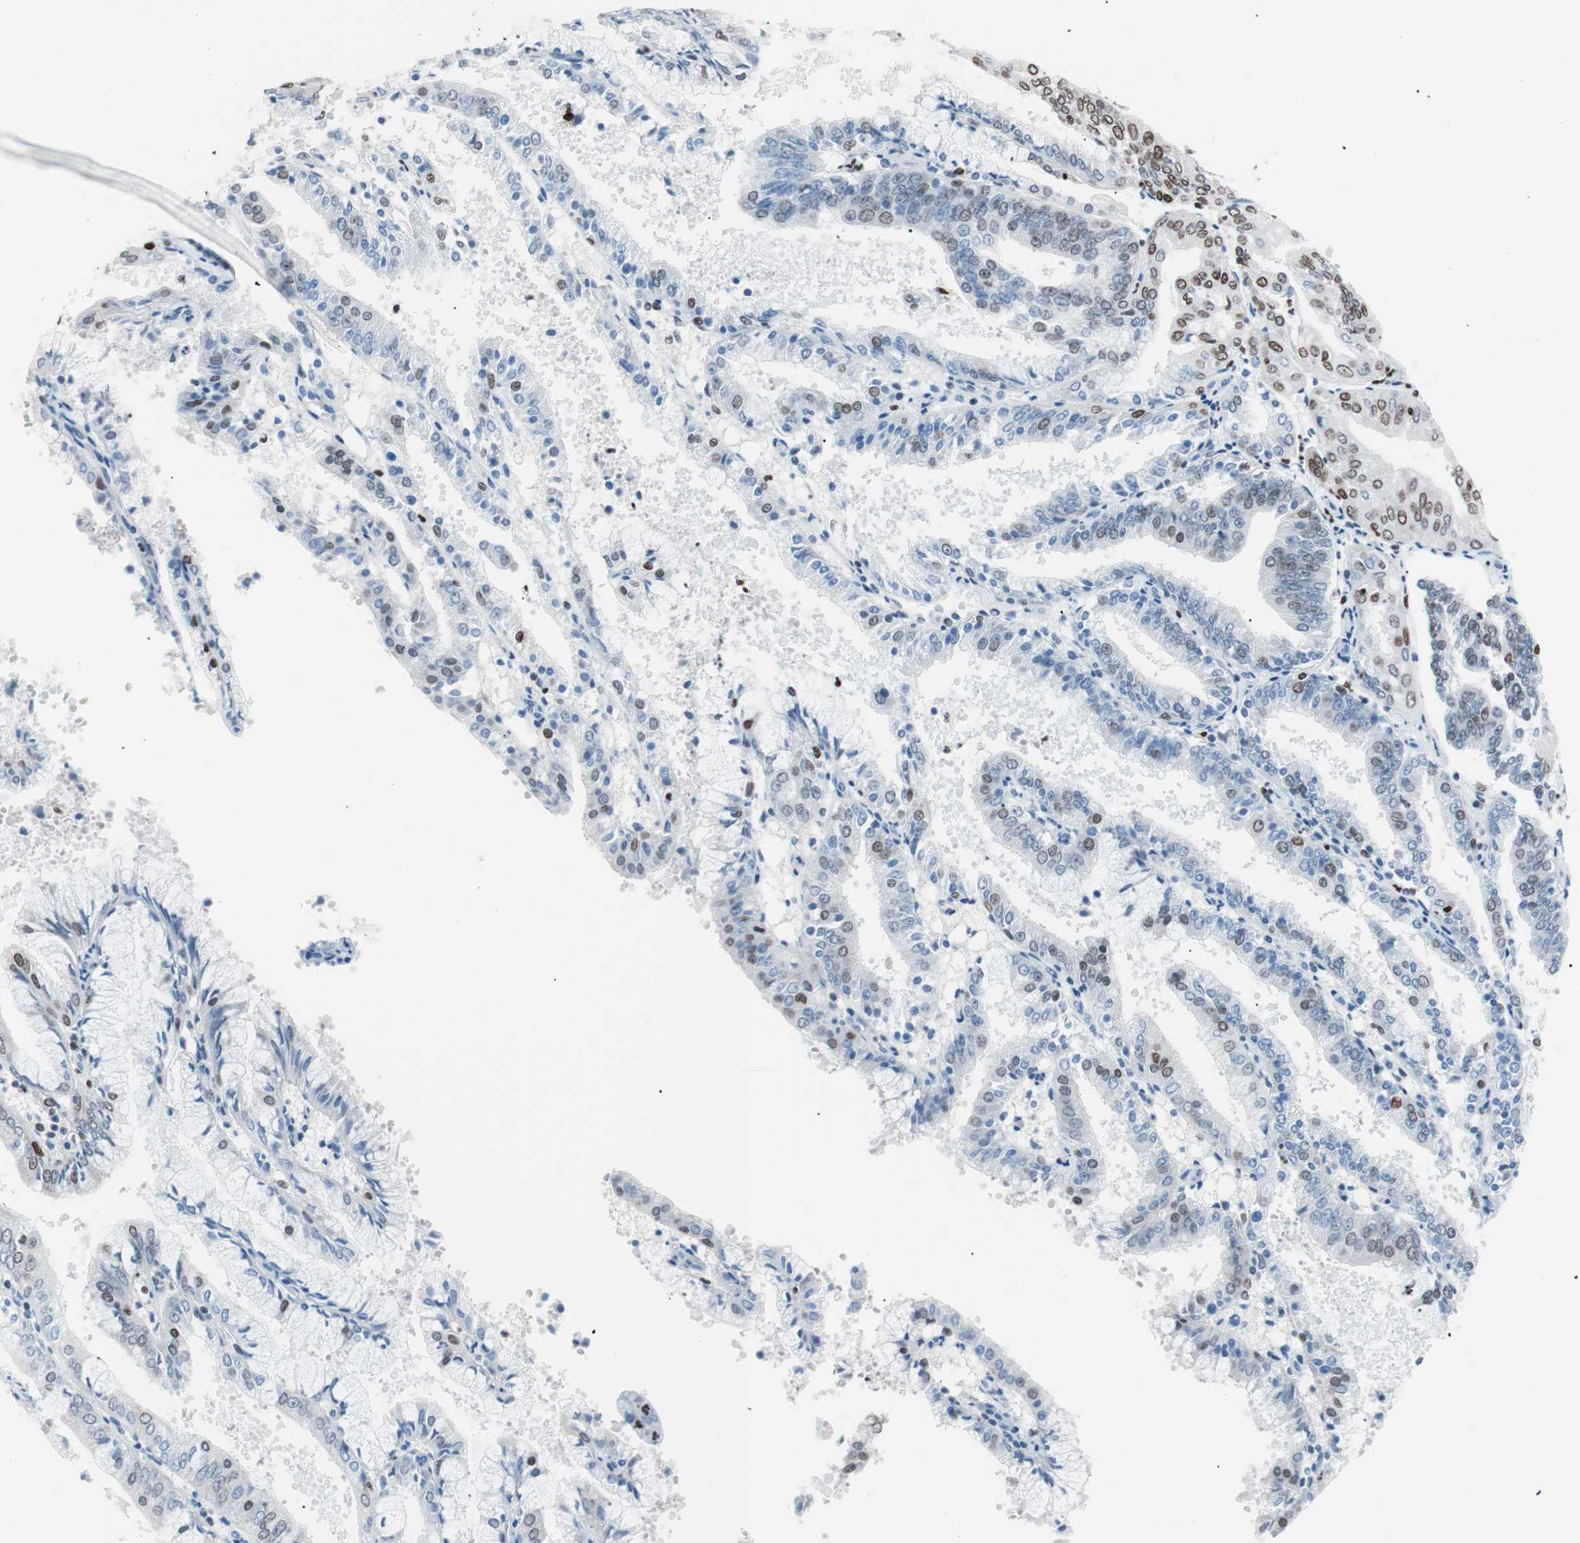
{"staining": {"intensity": "weak", "quantity": "25%-75%", "location": "nuclear"}, "tissue": "endometrial cancer", "cell_type": "Tumor cells", "image_type": "cancer", "snomed": [{"axis": "morphology", "description": "Adenocarcinoma, NOS"}, {"axis": "topography", "description": "Endometrium"}], "caption": "DAB (3,3'-diaminobenzidine) immunohistochemical staining of endometrial cancer reveals weak nuclear protein positivity in approximately 25%-75% of tumor cells. Nuclei are stained in blue.", "gene": "CEBPB", "patient": {"sex": "female", "age": 63}}